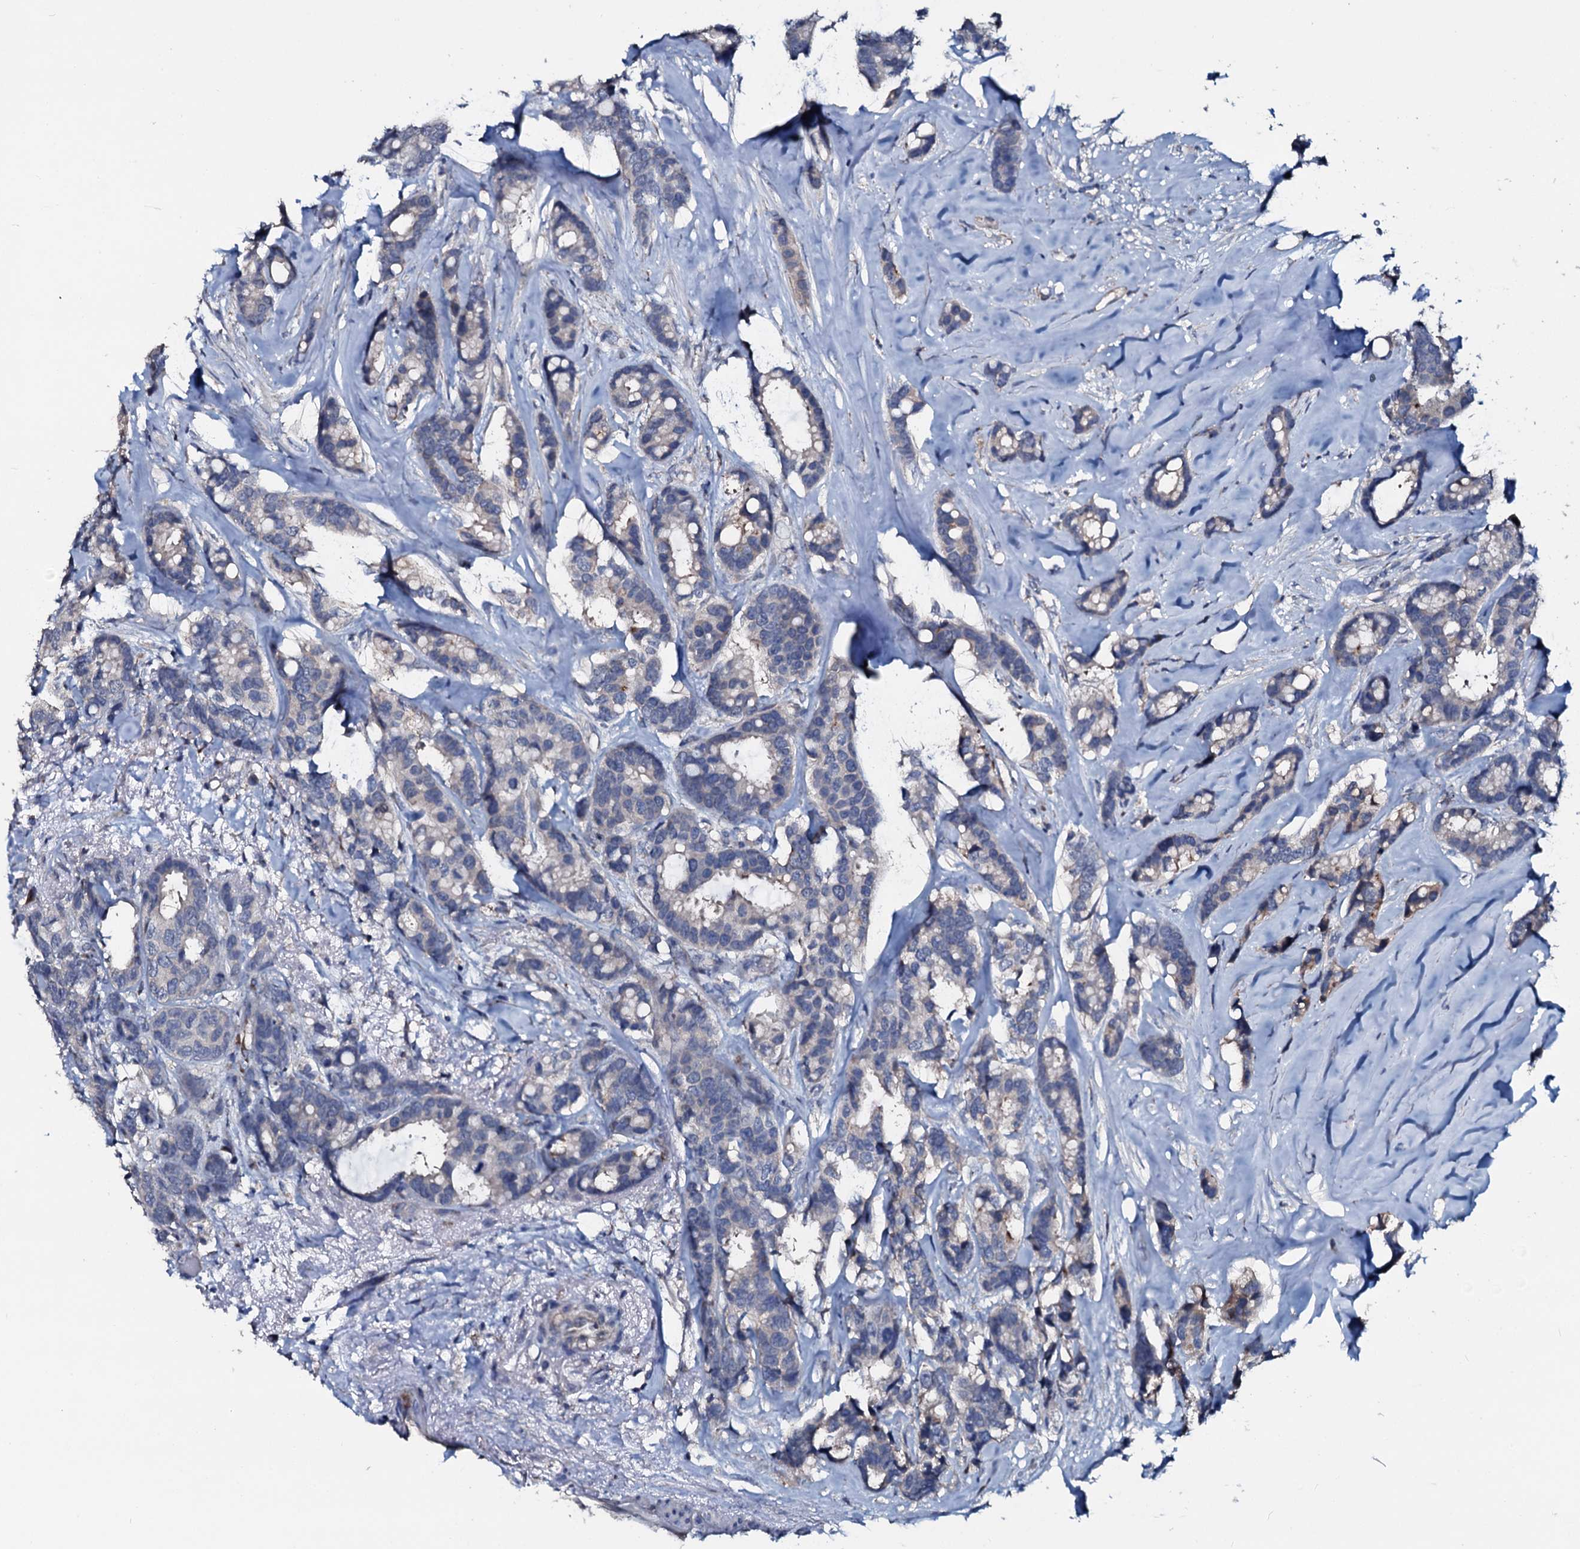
{"staining": {"intensity": "negative", "quantity": "none", "location": "none"}, "tissue": "breast cancer", "cell_type": "Tumor cells", "image_type": "cancer", "snomed": [{"axis": "morphology", "description": "Duct carcinoma"}, {"axis": "topography", "description": "Breast"}], "caption": "Tumor cells show no significant staining in breast cancer. (Stains: DAB (3,3'-diaminobenzidine) IHC with hematoxylin counter stain, Microscopy: brightfield microscopy at high magnification).", "gene": "IL12B", "patient": {"sex": "female", "age": 87}}